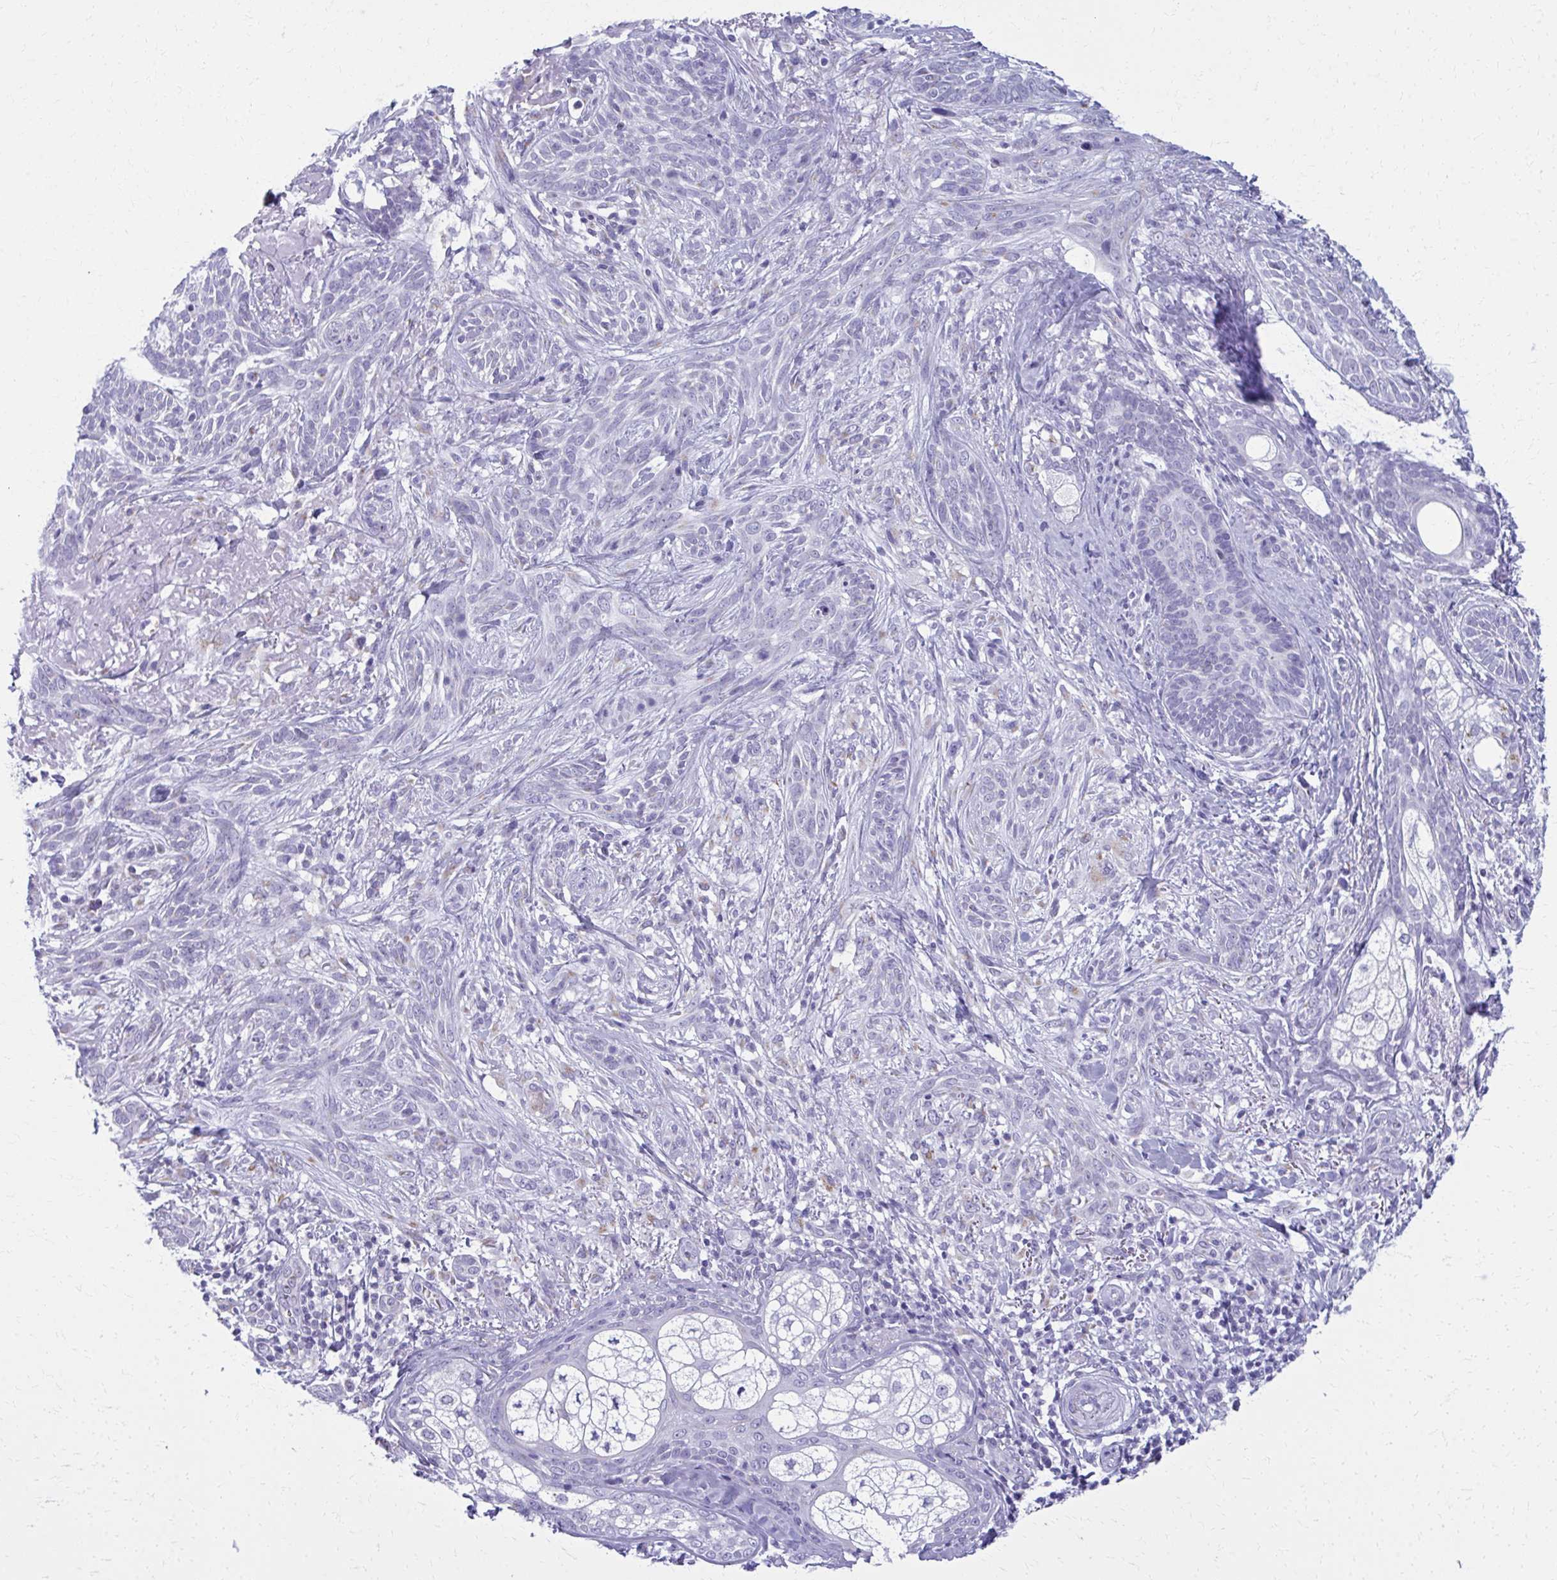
{"staining": {"intensity": "negative", "quantity": "none", "location": "none"}, "tissue": "skin cancer", "cell_type": "Tumor cells", "image_type": "cancer", "snomed": [{"axis": "morphology", "description": "Basal cell carcinoma"}, {"axis": "topography", "description": "Skin"}], "caption": "The photomicrograph displays no staining of tumor cells in skin cancer.", "gene": "SCLY", "patient": {"sex": "male", "age": 75}}